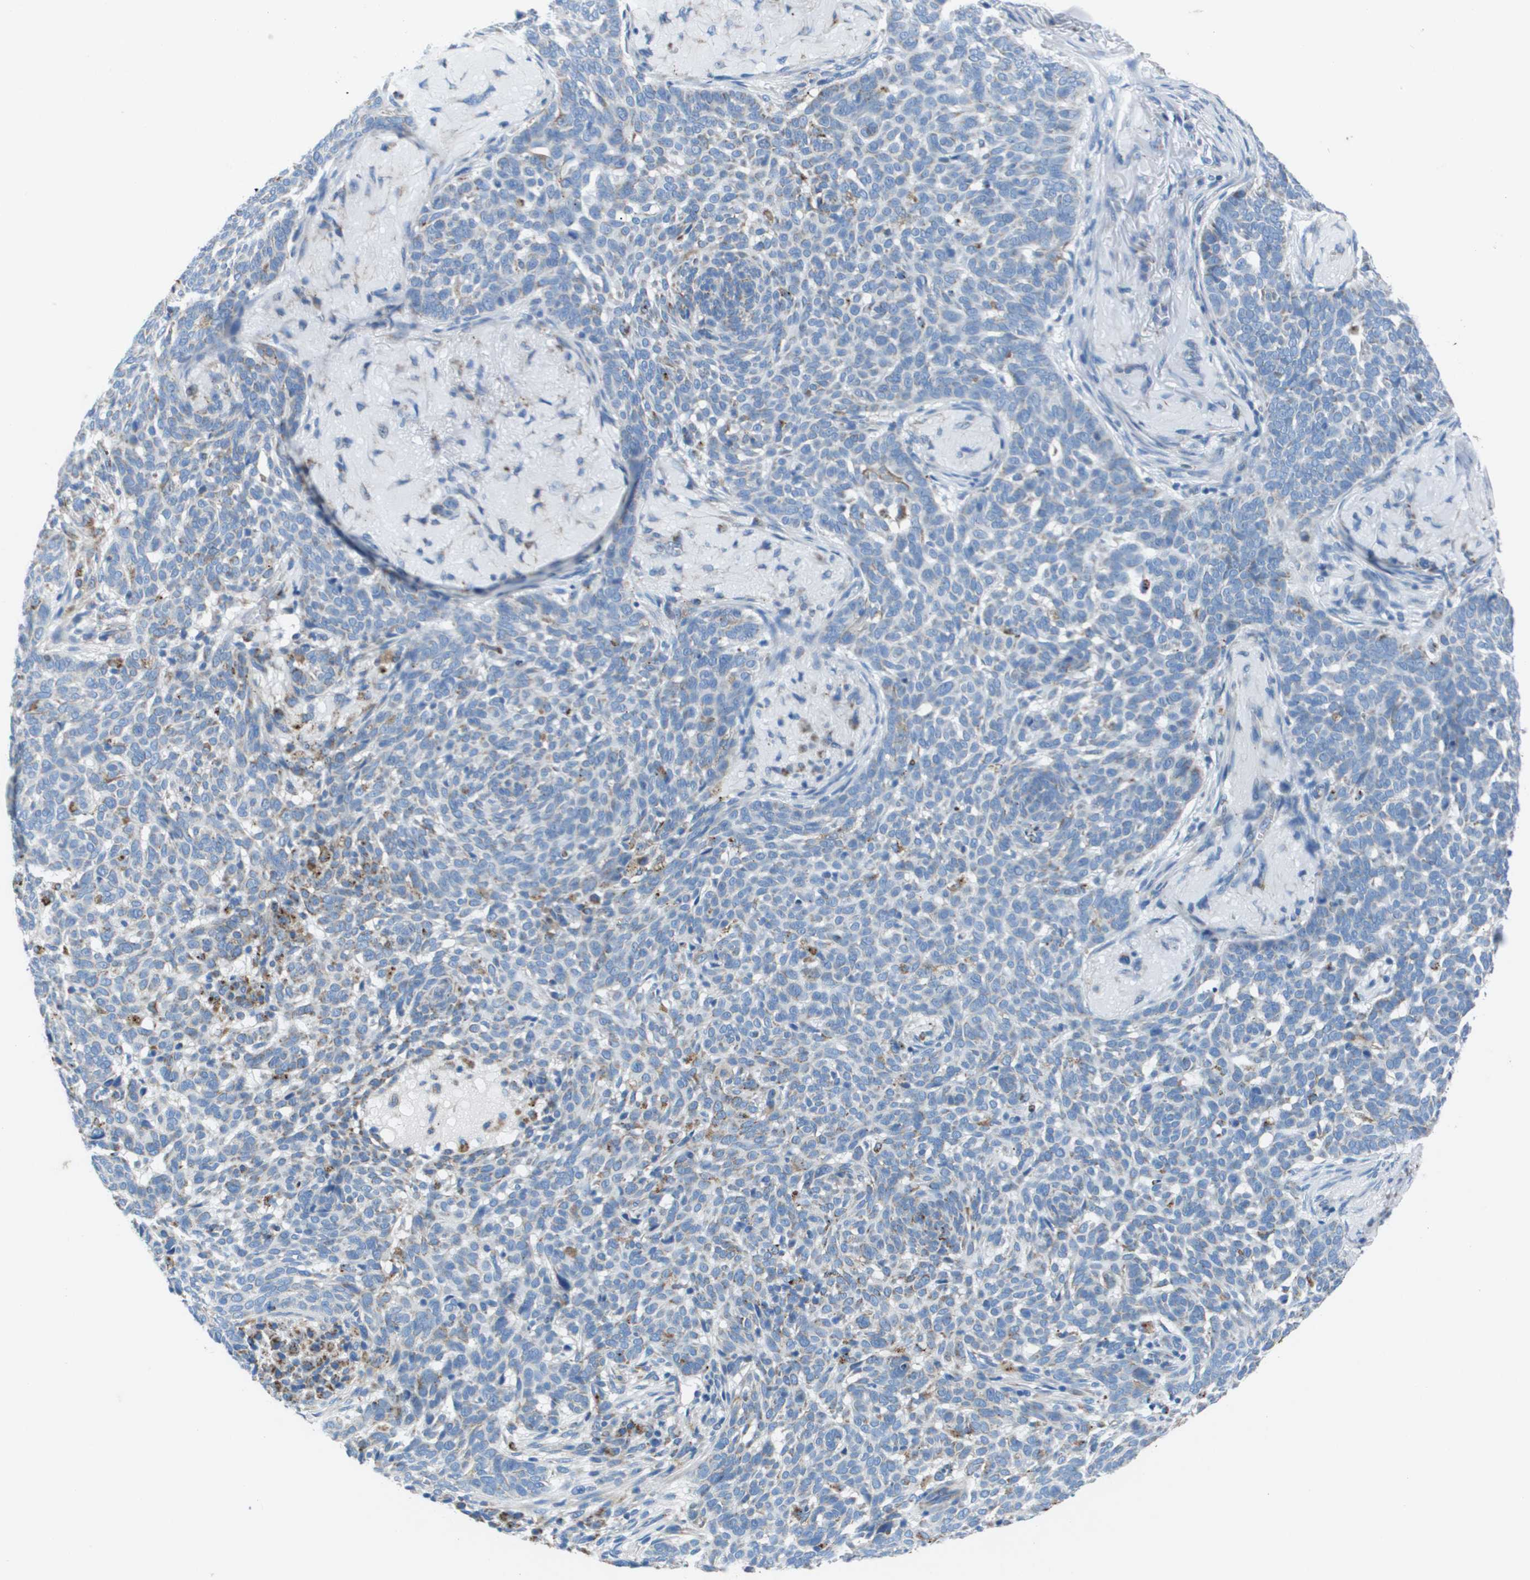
{"staining": {"intensity": "weak", "quantity": "<25%", "location": "cytoplasmic/membranous"}, "tissue": "skin cancer", "cell_type": "Tumor cells", "image_type": "cancer", "snomed": [{"axis": "morphology", "description": "Basal cell carcinoma"}, {"axis": "topography", "description": "Skin"}], "caption": "Immunohistochemistry micrograph of neoplastic tissue: human skin cancer stained with DAB exhibits no significant protein expression in tumor cells.", "gene": "ZDHHC3", "patient": {"sex": "male", "age": 85}}